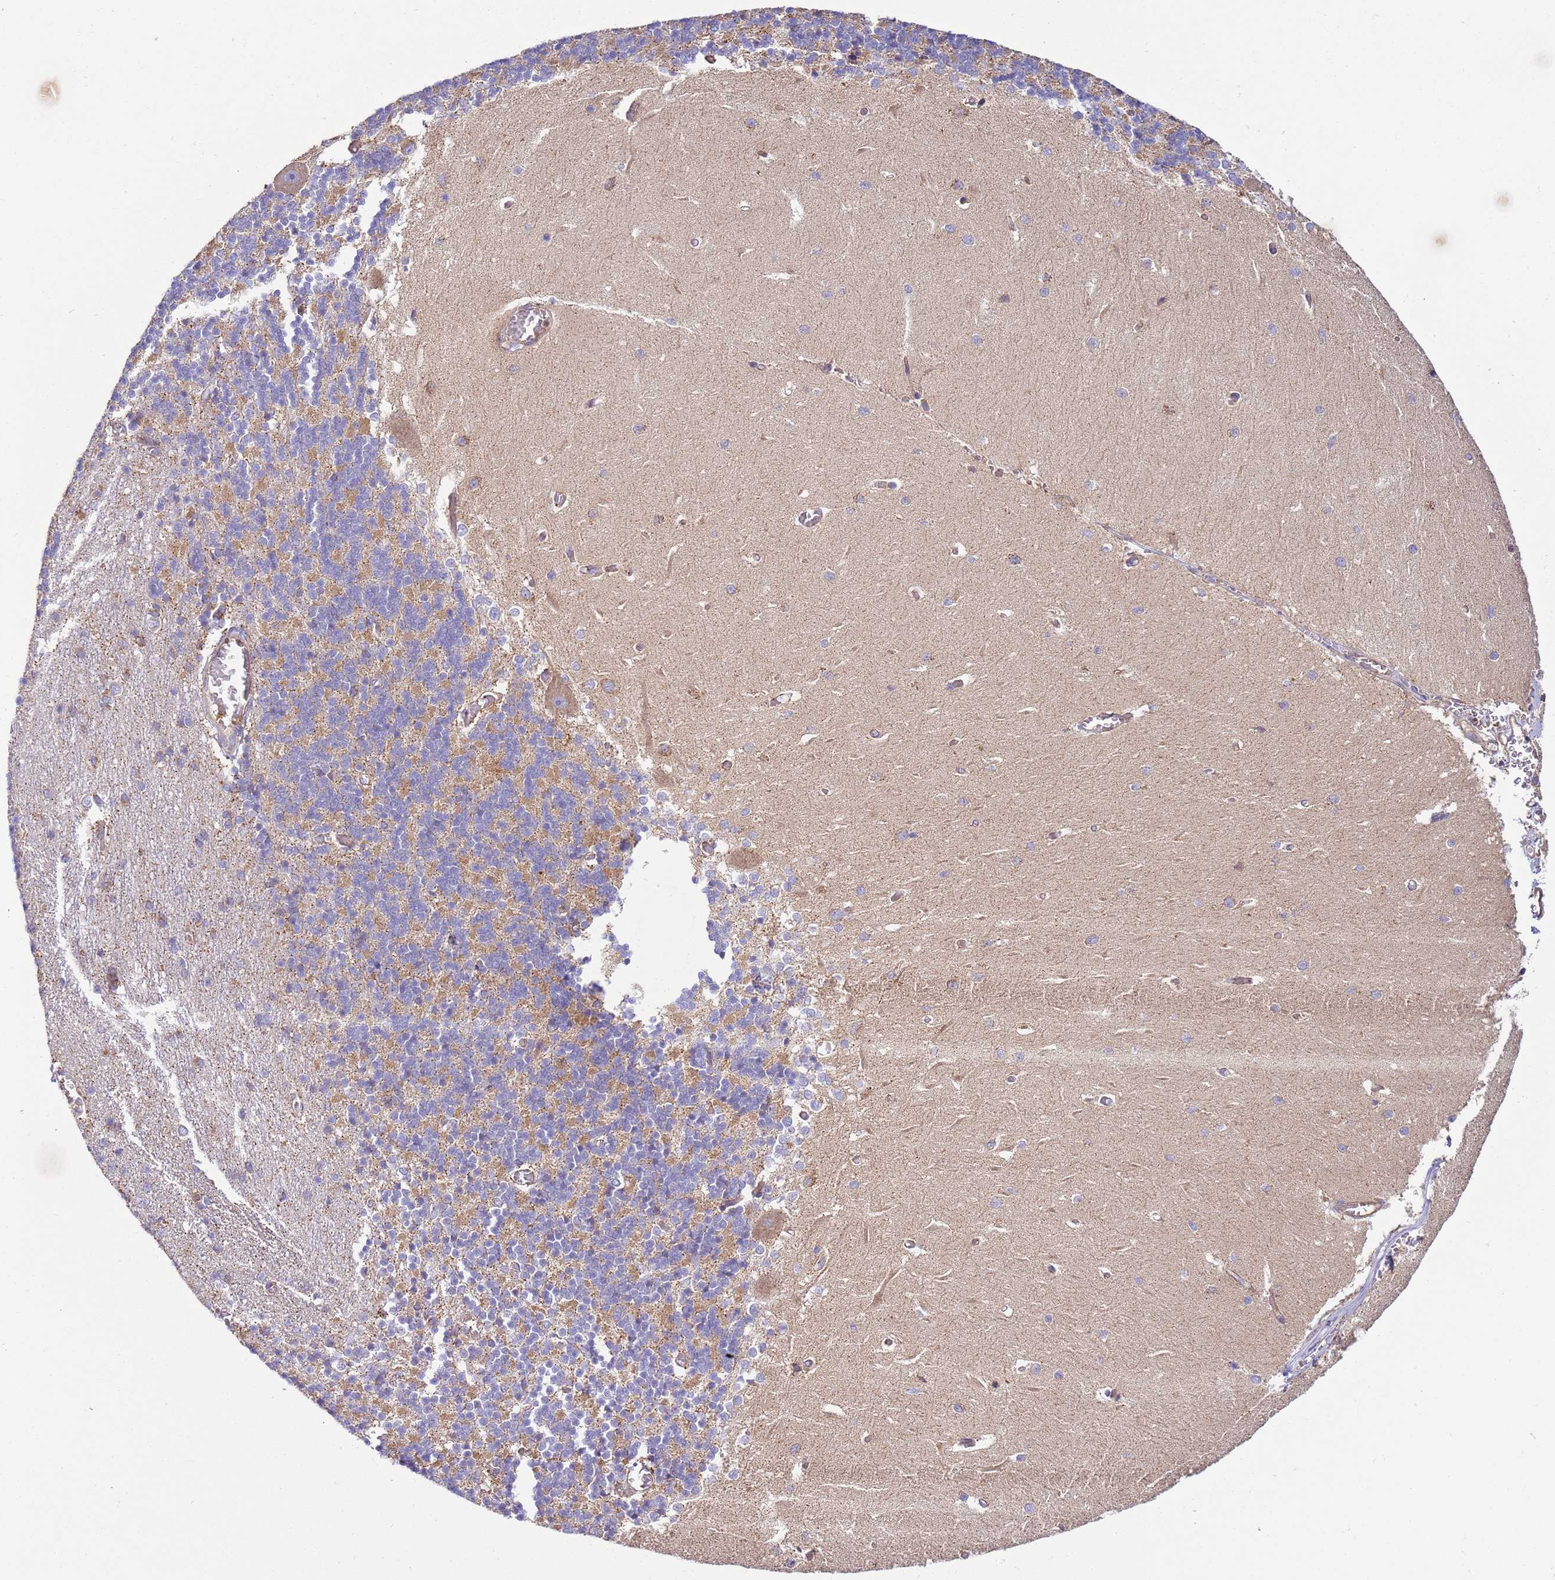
{"staining": {"intensity": "moderate", "quantity": "<25%", "location": "cytoplasmic/membranous"}, "tissue": "cerebellum", "cell_type": "Cells in granular layer", "image_type": "normal", "snomed": [{"axis": "morphology", "description": "Normal tissue, NOS"}, {"axis": "topography", "description": "Cerebellum"}], "caption": "Cerebellum stained for a protein (brown) shows moderate cytoplasmic/membranous positive positivity in approximately <25% of cells in granular layer.", "gene": "MRPL20", "patient": {"sex": "male", "age": 37}}